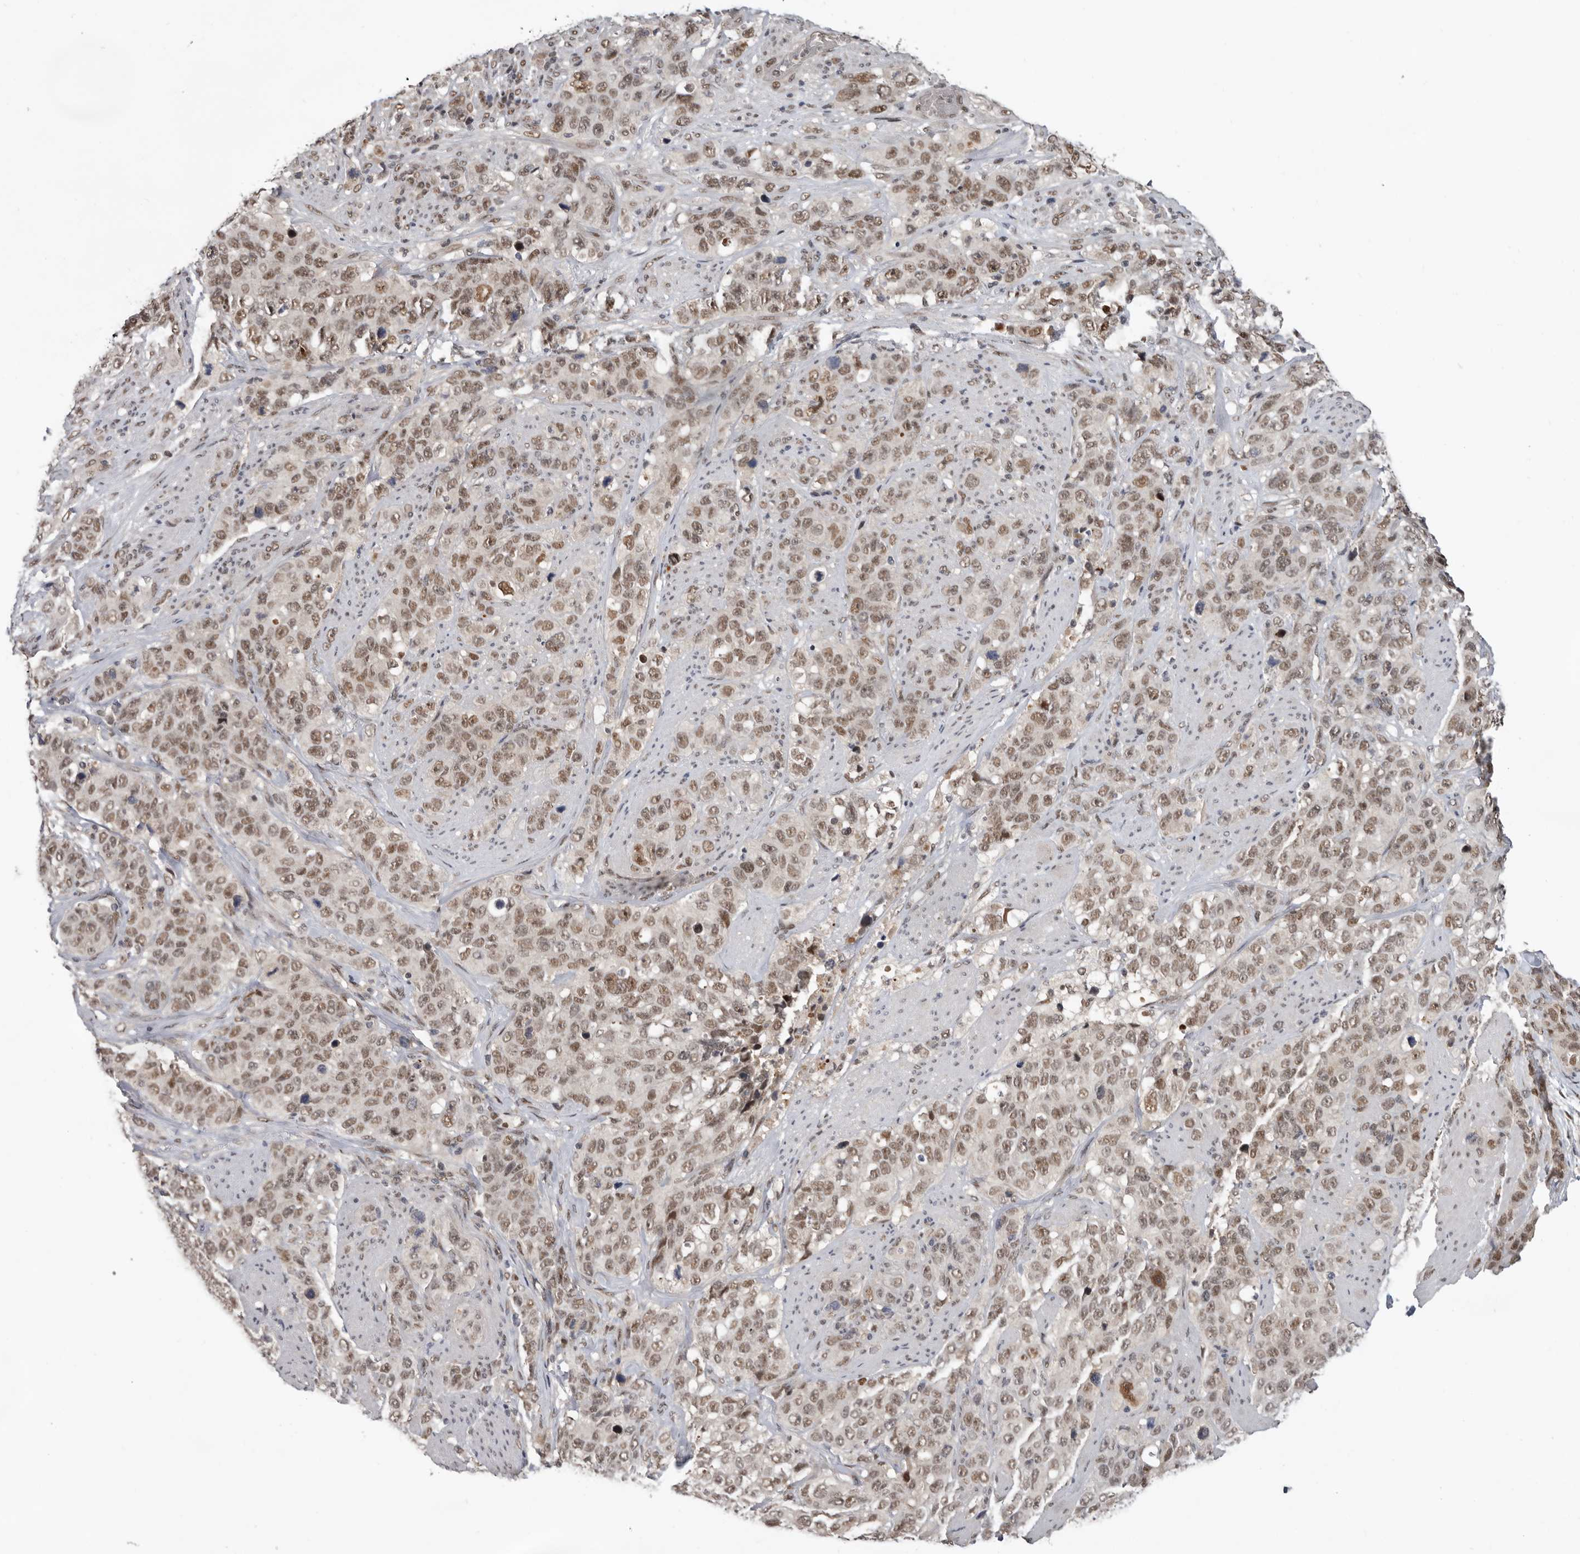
{"staining": {"intensity": "moderate", "quantity": ">75%", "location": "nuclear"}, "tissue": "stomach cancer", "cell_type": "Tumor cells", "image_type": "cancer", "snomed": [{"axis": "morphology", "description": "Adenocarcinoma, NOS"}, {"axis": "topography", "description": "Stomach"}], "caption": "The image exhibits a brown stain indicating the presence of a protein in the nuclear of tumor cells in stomach adenocarcinoma. Nuclei are stained in blue.", "gene": "BRCA2", "patient": {"sex": "male", "age": 48}}